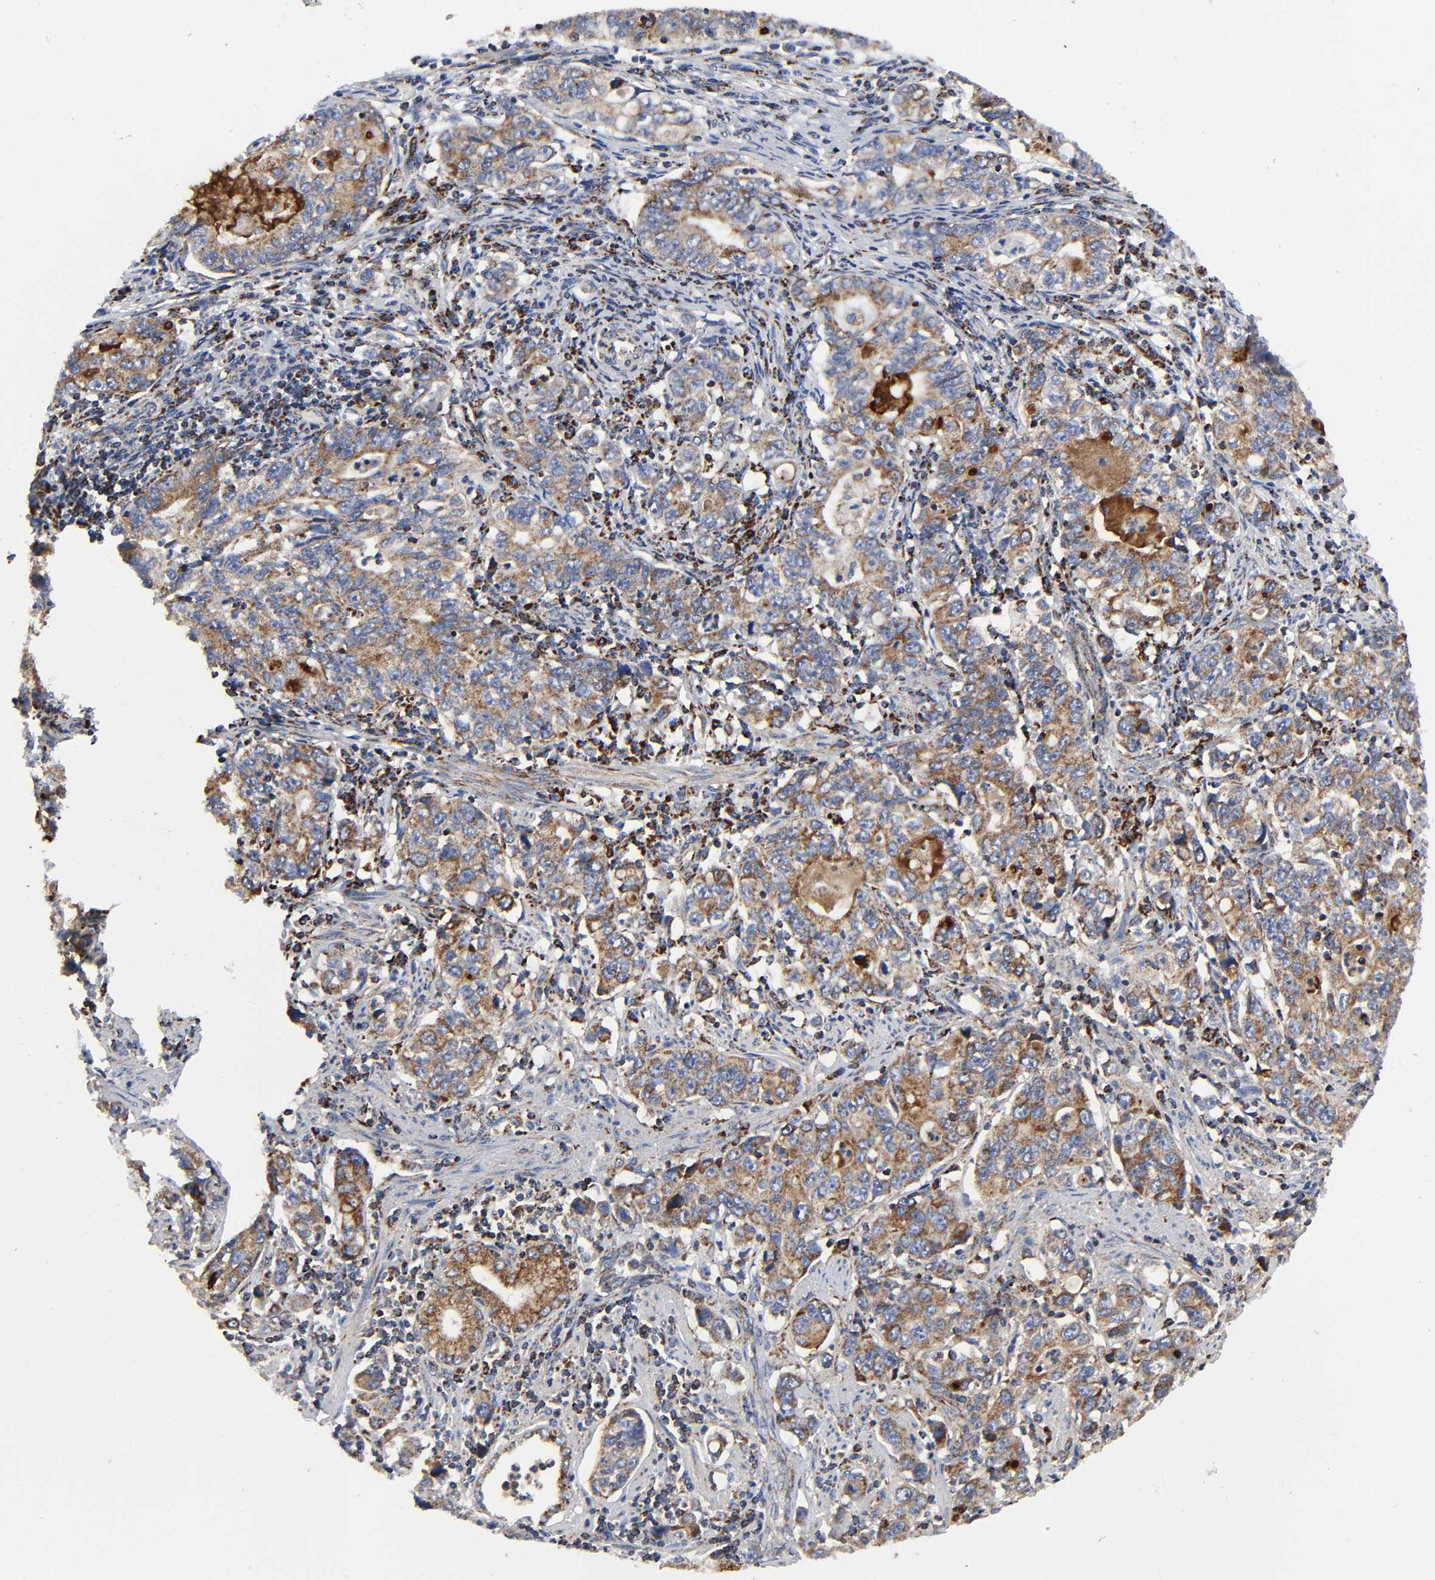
{"staining": {"intensity": "moderate", "quantity": ">75%", "location": "cytoplasmic/membranous"}, "tissue": "stomach cancer", "cell_type": "Tumor cells", "image_type": "cancer", "snomed": [{"axis": "morphology", "description": "Adenocarcinoma, NOS"}, {"axis": "topography", "description": "Stomach, lower"}], "caption": "Immunohistochemistry (IHC) of human stomach cancer (adenocarcinoma) reveals medium levels of moderate cytoplasmic/membranous staining in approximately >75% of tumor cells.", "gene": "AOPEP", "patient": {"sex": "female", "age": 72}}